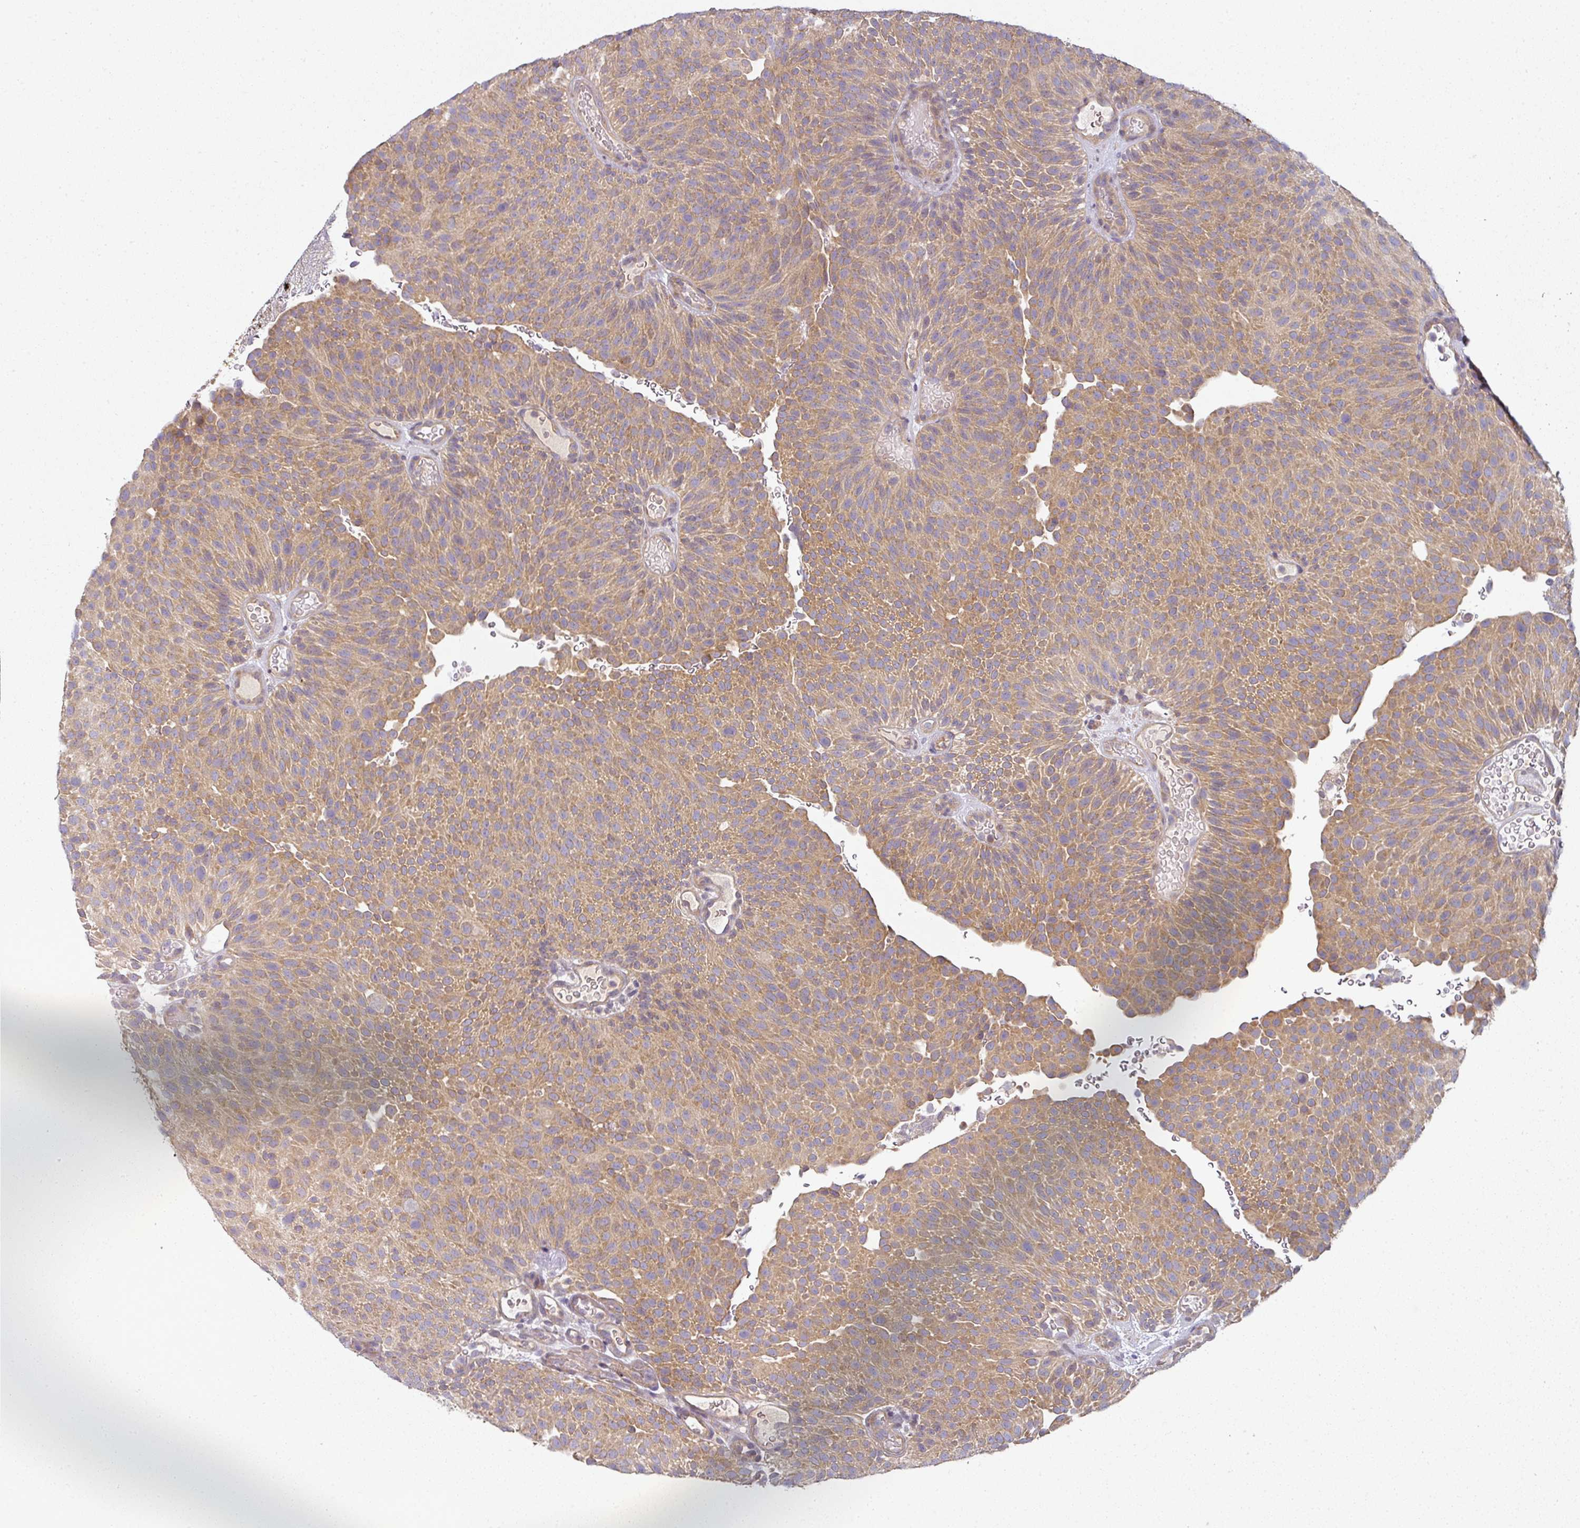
{"staining": {"intensity": "moderate", "quantity": ">75%", "location": "cytoplasmic/membranous"}, "tissue": "urothelial cancer", "cell_type": "Tumor cells", "image_type": "cancer", "snomed": [{"axis": "morphology", "description": "Urothelial carcinoma, Low grade"}, {"axis": "topography", "description": "Urinary bladder"}], "caption": "There is medium levels of moderate cytoplasmic/membranous positivity in tumor cells of urothelial cancer, as demonstrated by immunohistochemical staining (brown color).", "gene": "MAP2K2", "patient": {"sex": "male", "age": 78}}